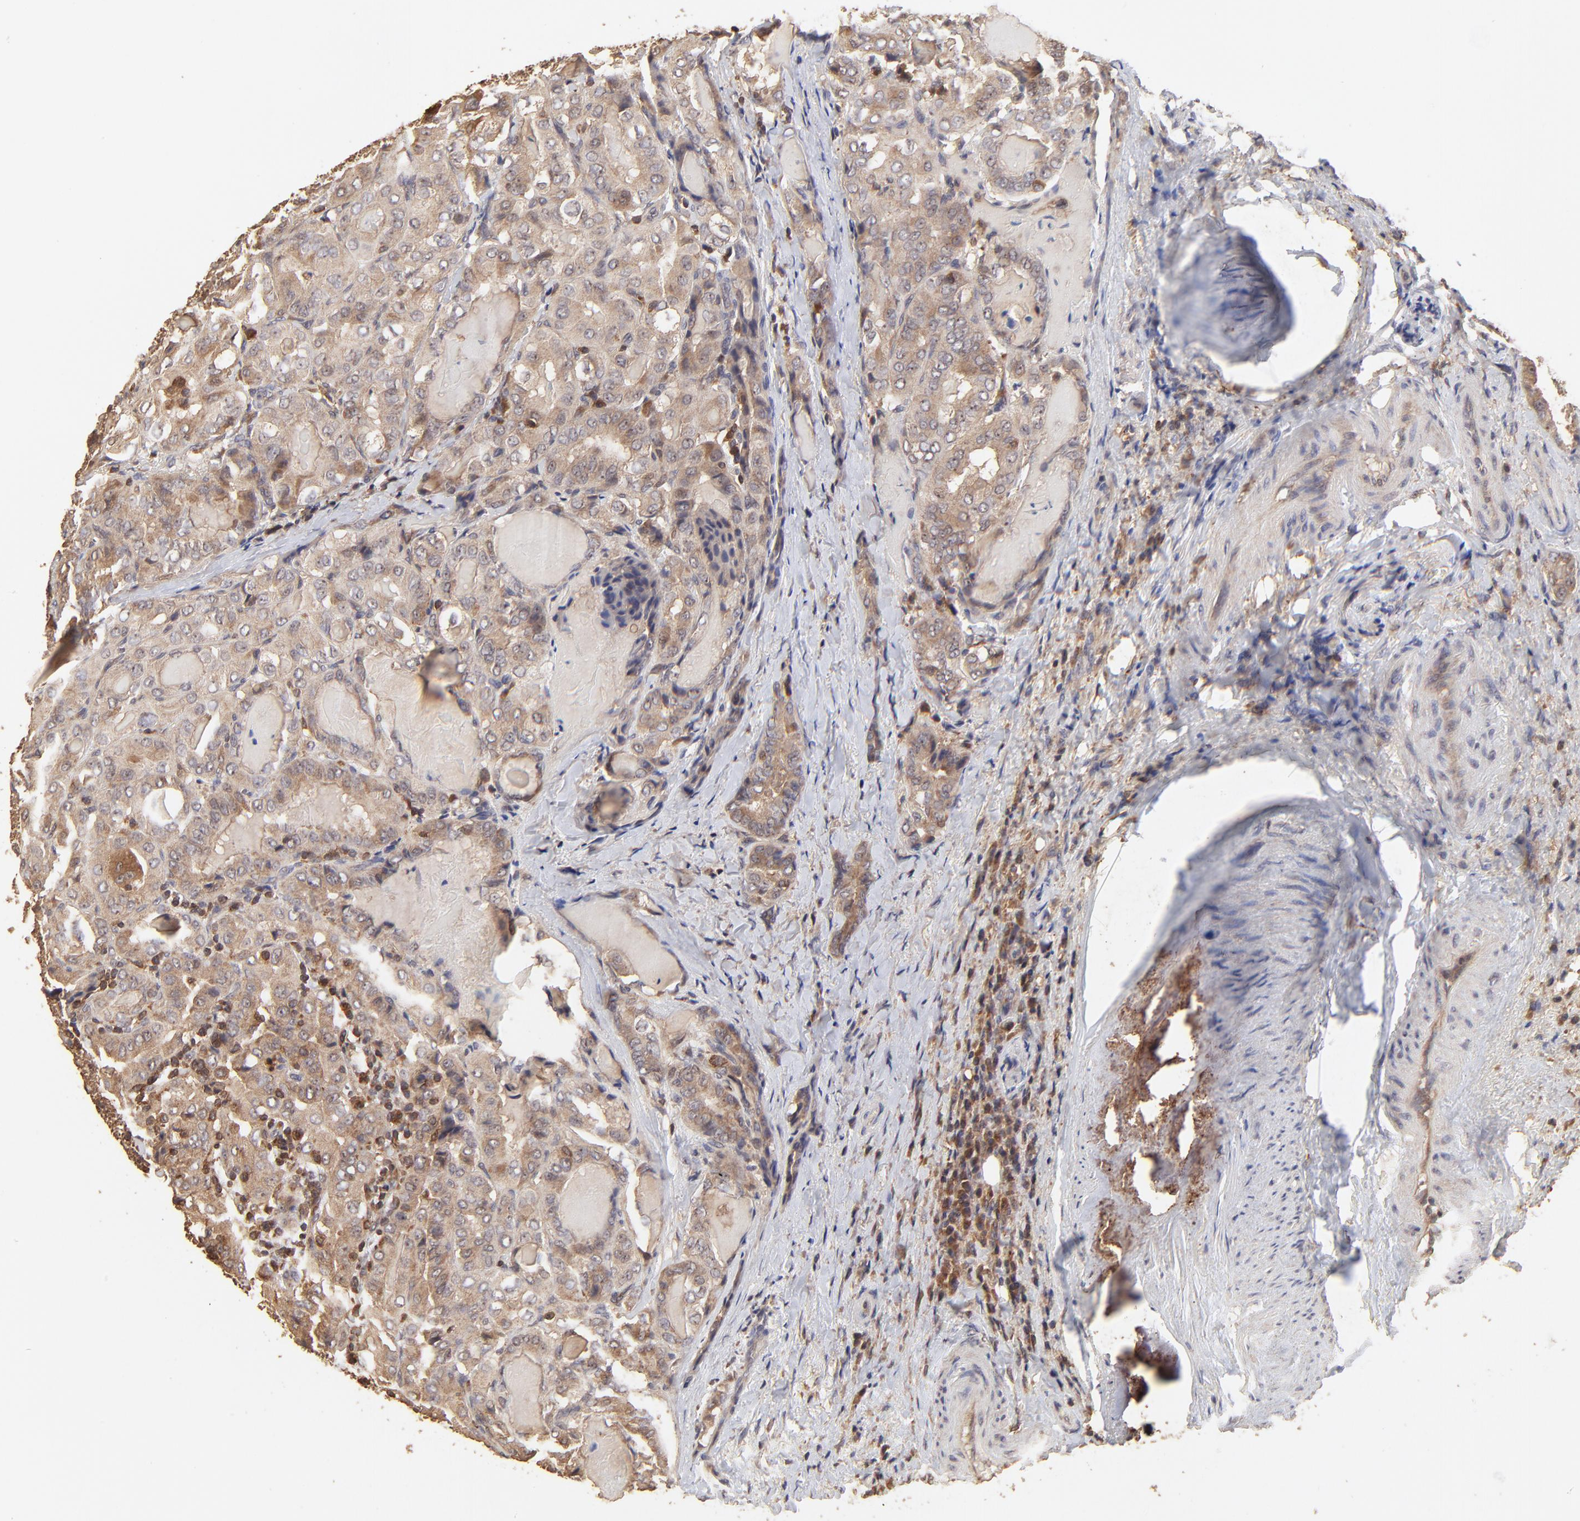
{"staining": {"intensity": "moderate", "quantity": ">75%", "location": "cytoplasmic/membranous"}, "tissue": "thyroid cancer", "cell_type": "Tumor cells", "image_type": "cancer", "snomed": [{"axis": "morphology", "description": "Papillary adenocarcinoma, NOS"}, {"axis": "topography", "description": "Thyroid gland"}], "caption": "Papillary adenocarcinoma (thyroid) was stained to show a protein in brown. There is medium levels of moderate cytoplasmic/membranous staining in about >75% of tumor cells.", "gene": "STON2", "patient": {"sex": "female", "age": 71}}